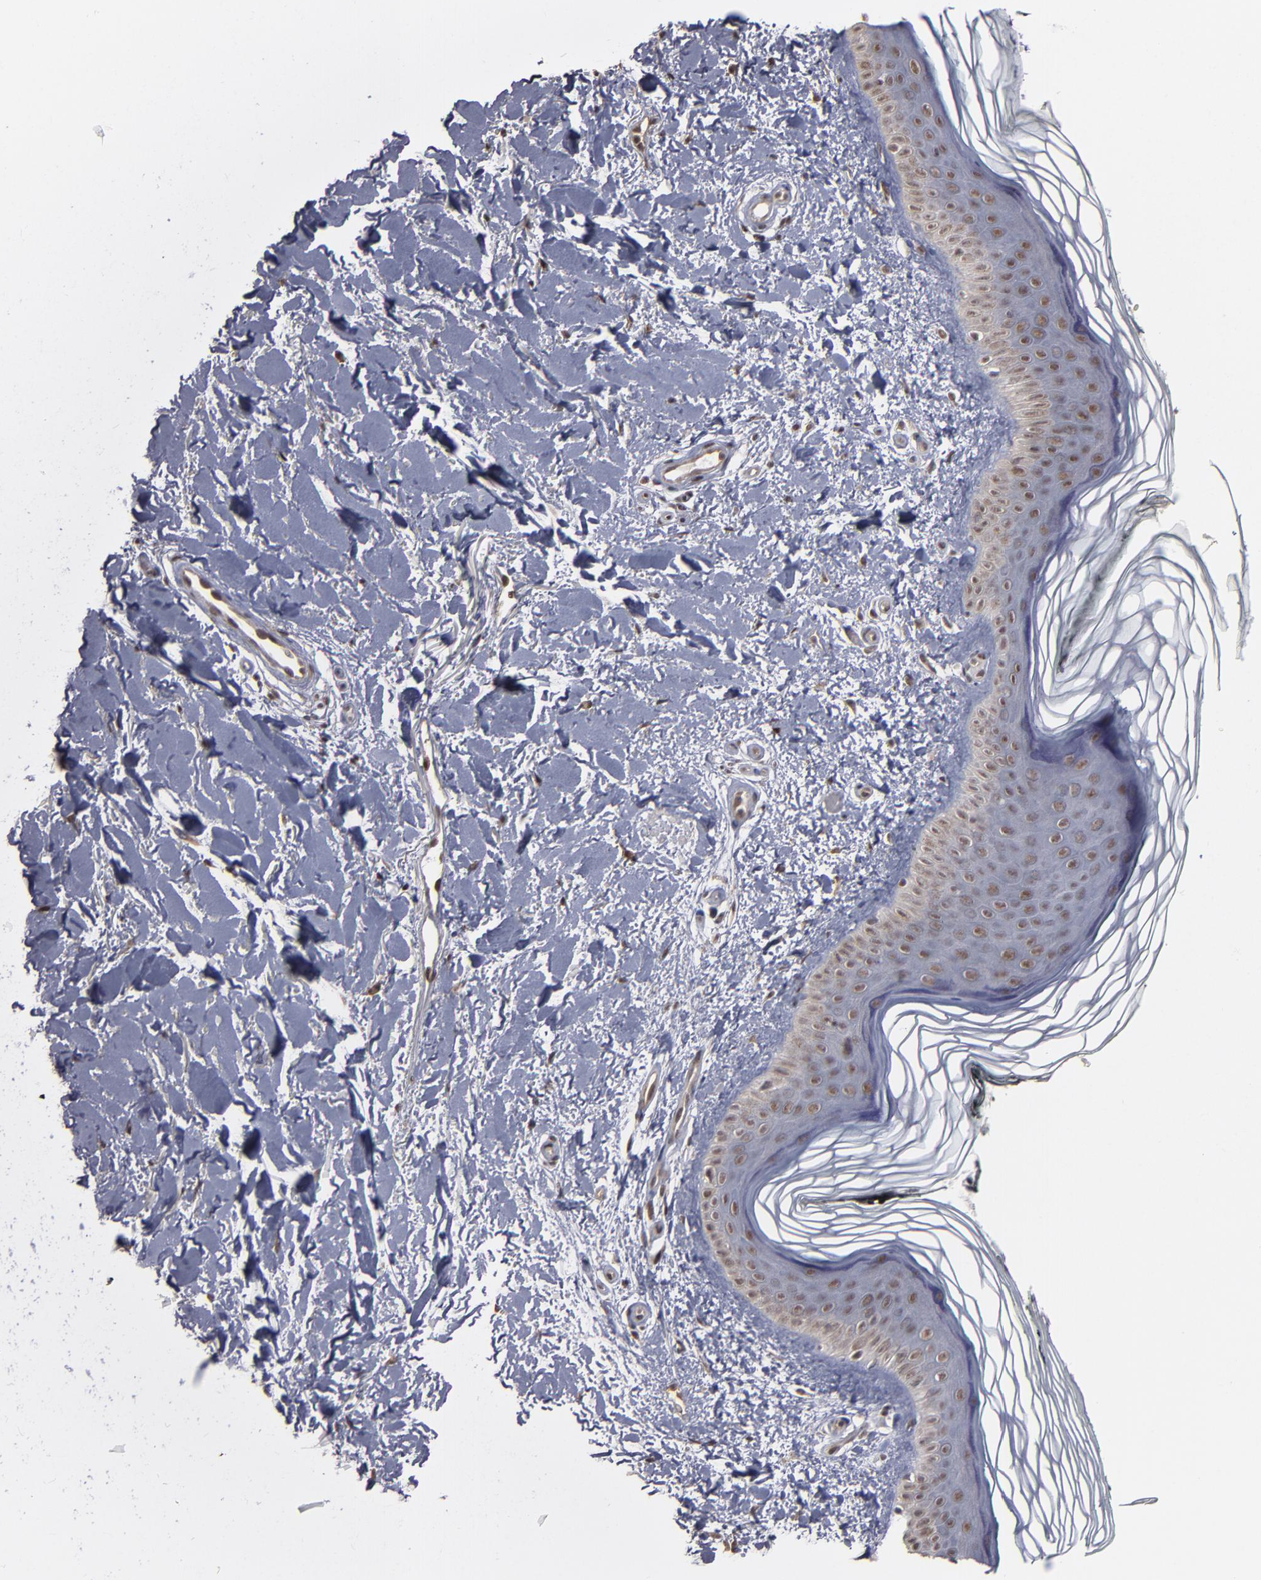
{"staining": {"intensity": "moderate", "quantity": ">75%", "location": "nuclear"}, "tissue": "skin", "cell_type": "Fibroblasts", "image_type": "normal", "snomed": [{"axis": "morphology", "description": "Normal tissue, NOS"}, {"axis": "topography", "description": "Skin"}], "caption": "Fibroblasts display medium levels of moderate nuclear positivity in about >75% of cells in benign human skin.", "gene": "ZNF75A", "patient": {"sex": "female", "age": 19}}